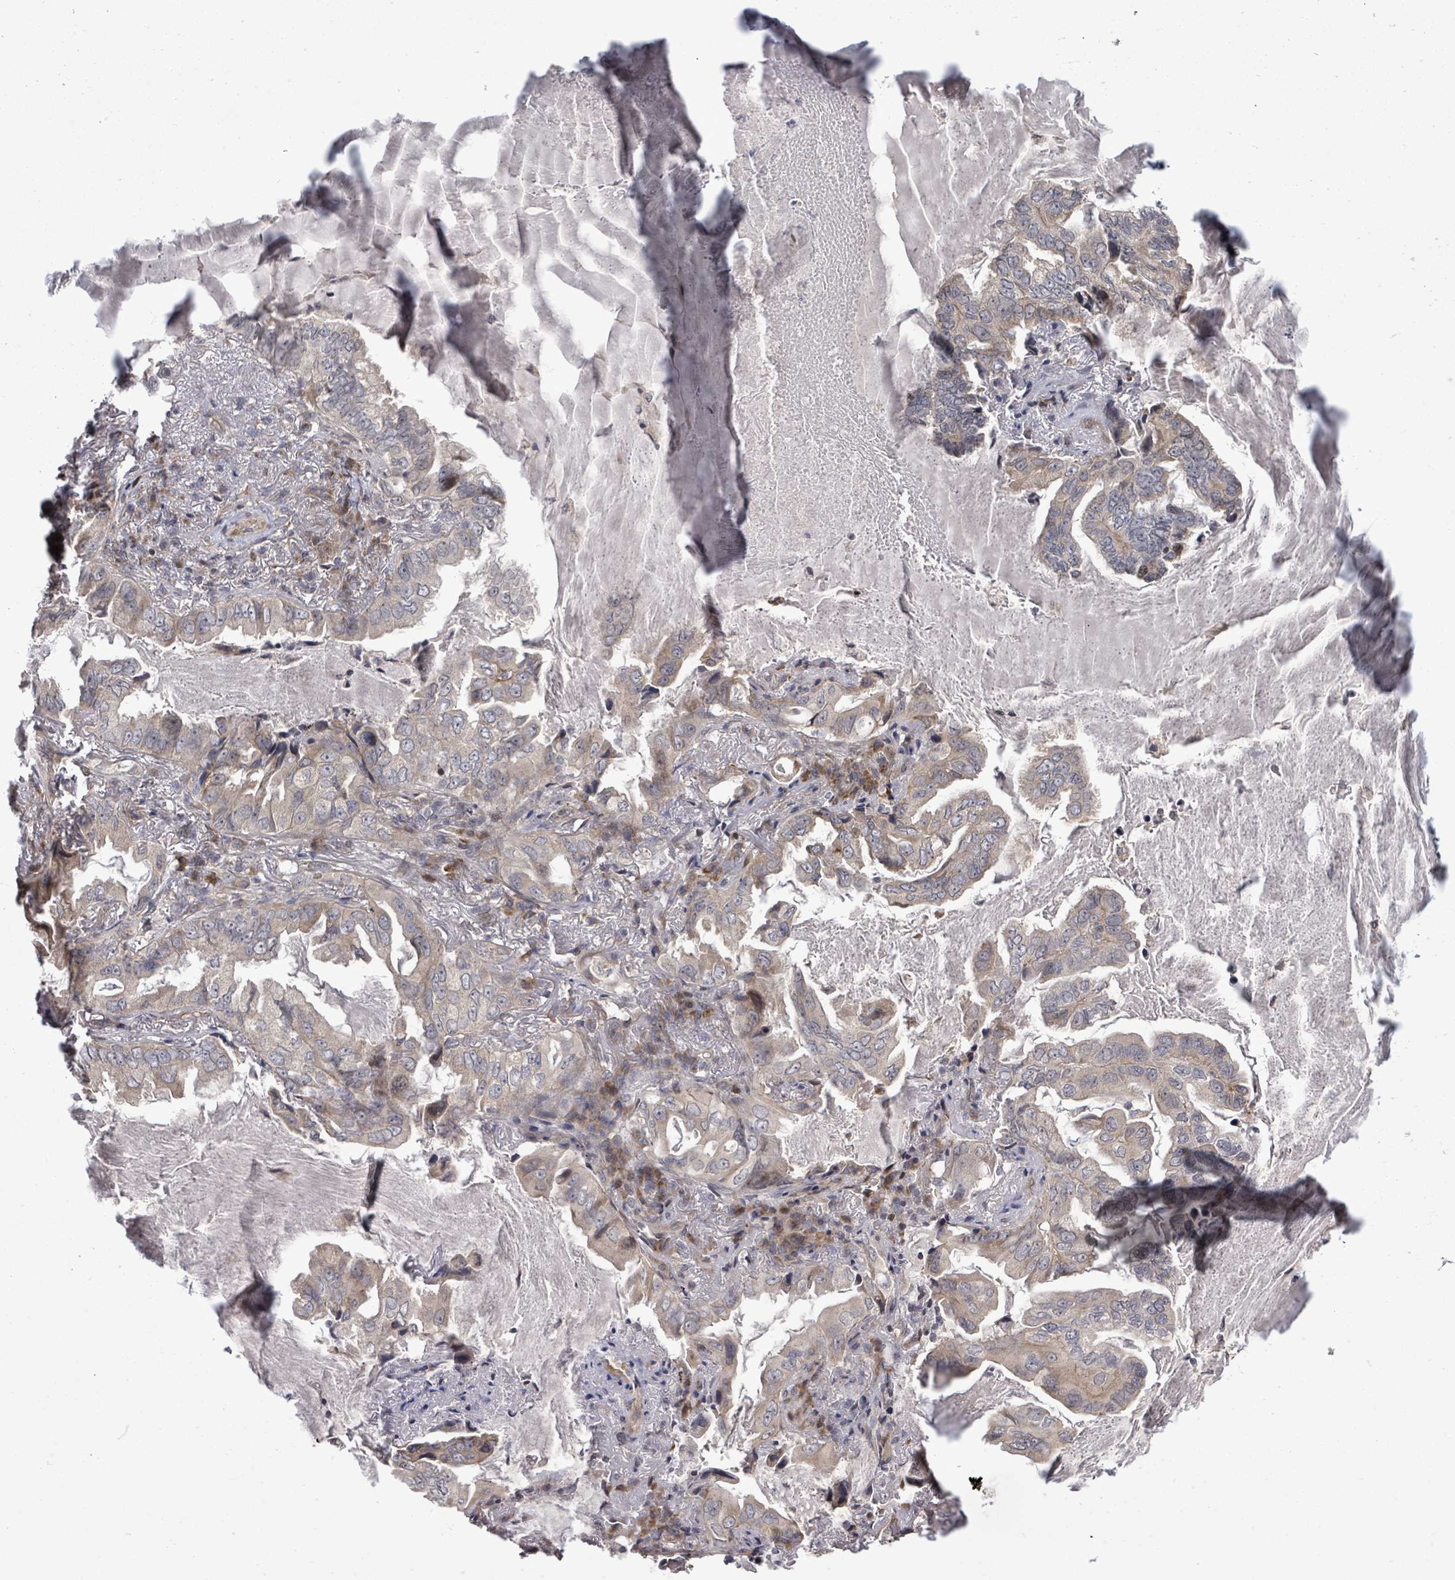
{"staining": {"intensity": "weak", "quantity": "25%-75%", "location": "cytoplasmic/membranous"}, "tissue": "lung cancer", "cell_type": "Tumor cells", "image_type": "cancer", "snomed": [{"axis": "morphology", "description": "Adenocarcinoma, NOS"}, {"axis": "topography", "description": "Lung"}], "caption": "A brown stain shows weak cytoplasmic/membranous staining of a protein in lung cancer tumor cells.", "gene": "KRTAP27-1", "patient": {"sex": "female", "age": 69}}